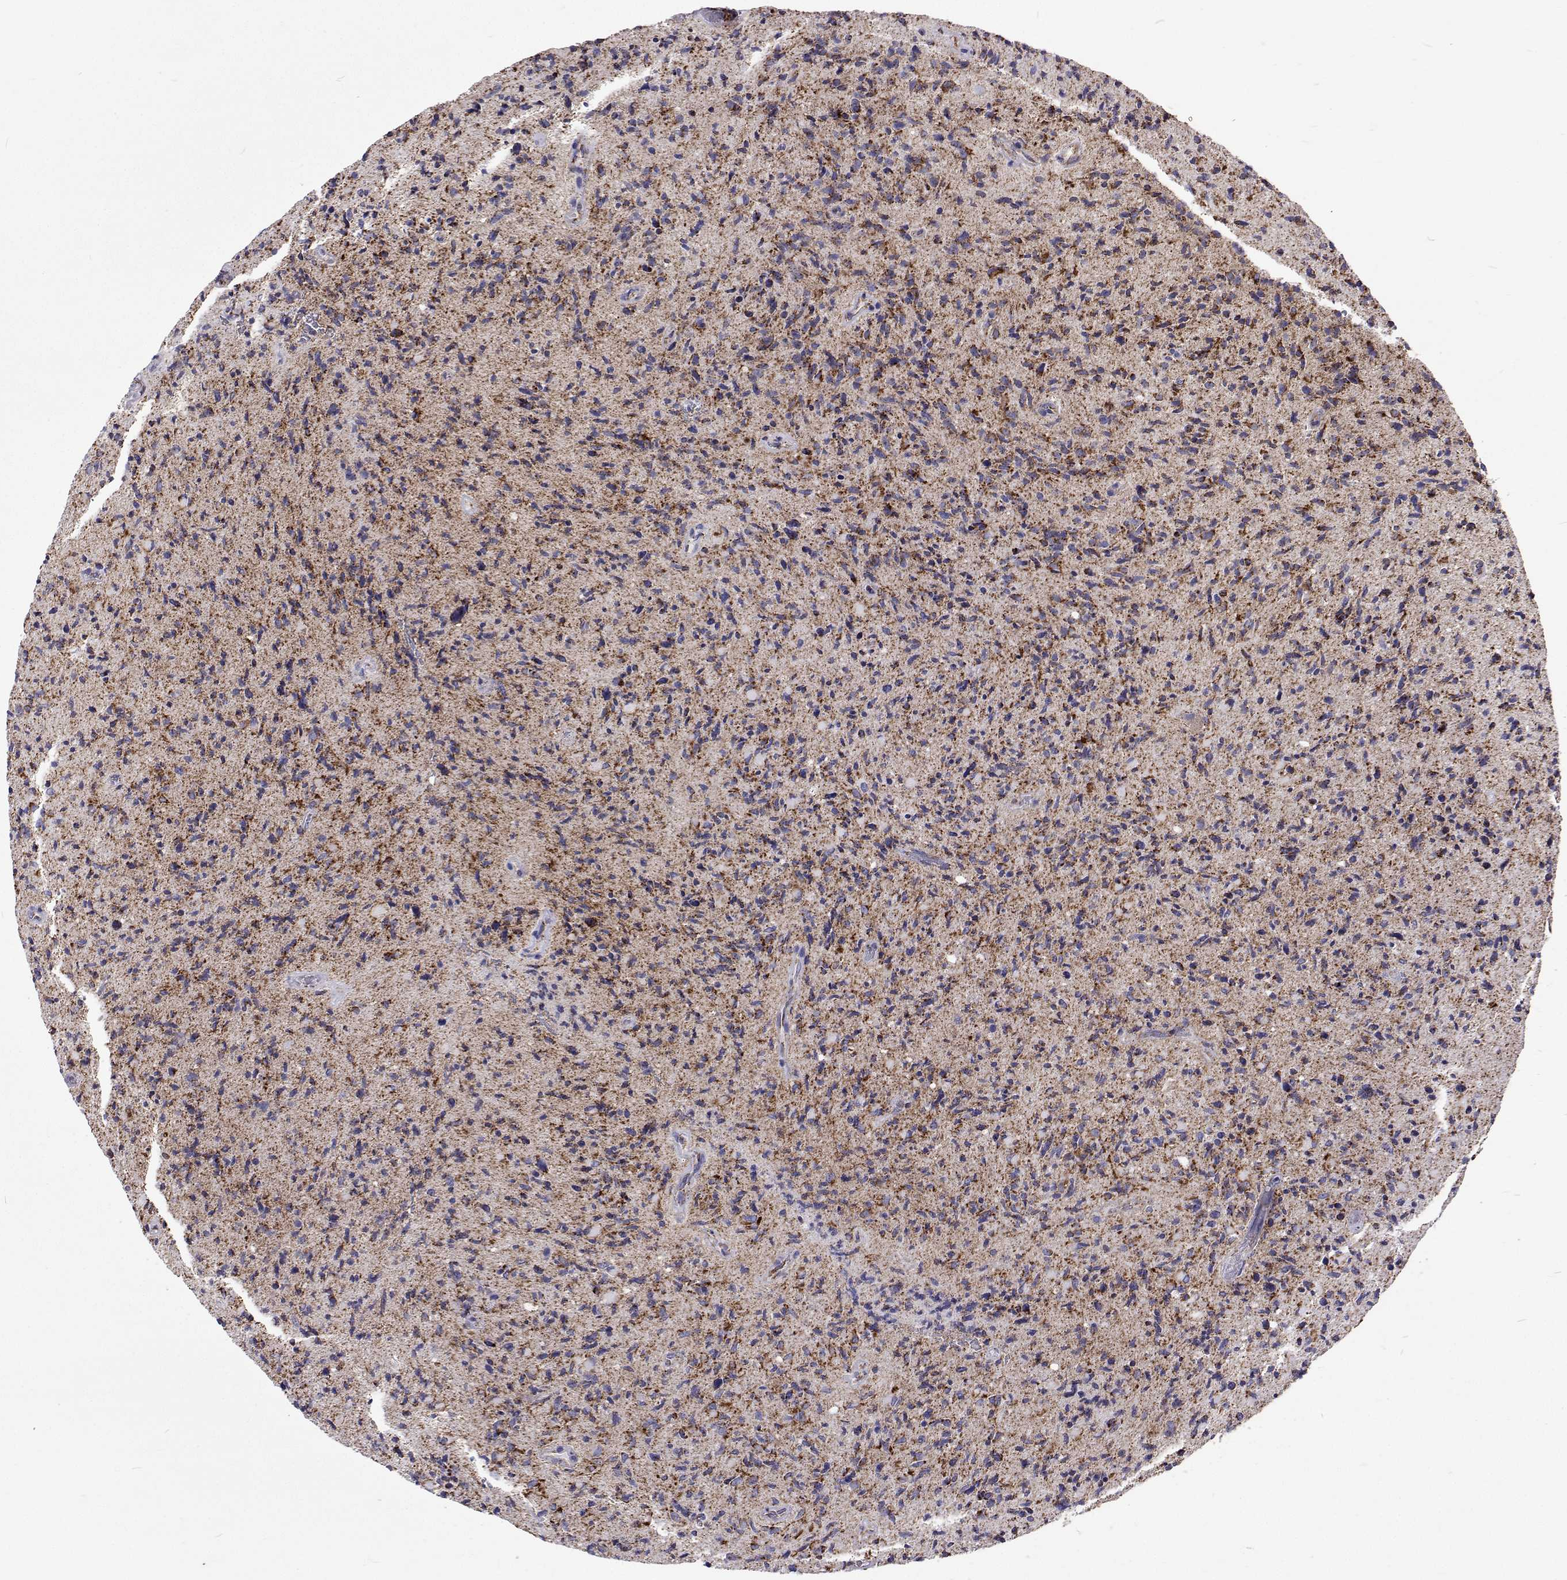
{"staining": {"intensity": "weak", "quantity": "<25%", "location": "cytoplasmic/membranous"}, "tissue": "glioma", "cell_type": "Tumor cells", "image_type": "cancer", "snomed": [{"axis": "morphology", "description": "Glioma, malignant, High grade"}, {"axis": "topography", "description": "Brain"}], "caption": "Immunohistochemistry image of human malignant high-grade glioma stained for a protein (brown), which reveals no expression in tumor cells.", "gene": "MCCC2", "patient": {"sex": "male", "age": 54}}